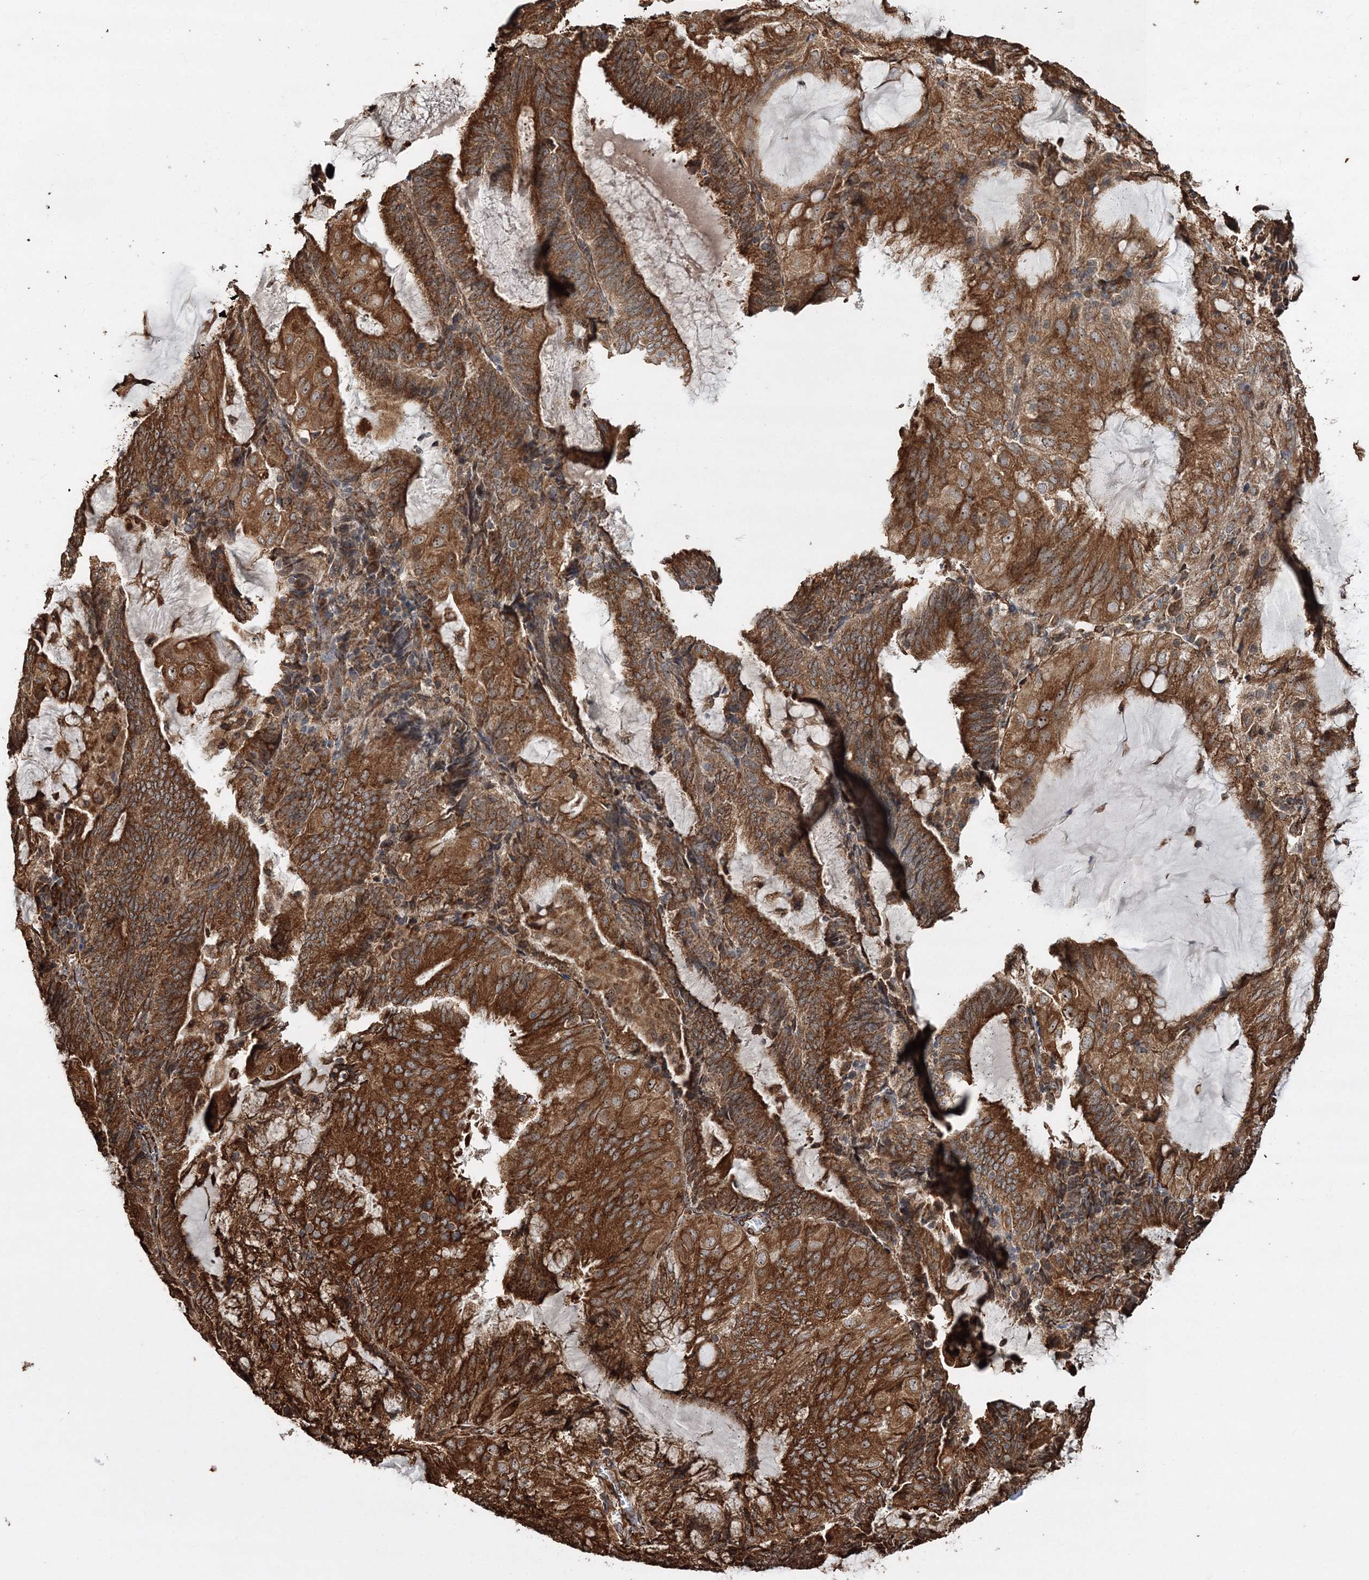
{"staining": {"intensity": "strong", "quantity": ">75%", "location": "cytoplasmic/membranous"}, "tissue": "endometrial cancer", "cell_type": "Tumor cells", "image_type": "cancer", "snomed": [{"axis": "morphology", "description": "Adenocarcinoma, NOS"}, {"axis": "topography", "description": "Endometrium"}], "caption": "Human endometrial adenocarcinoma stained with a brown dye displays strong cytoplasmic/membranous positive expression in about >75% of tumor cells.", "gene": "SCRN3", "patient": {"sex": "female", "age": 81}}